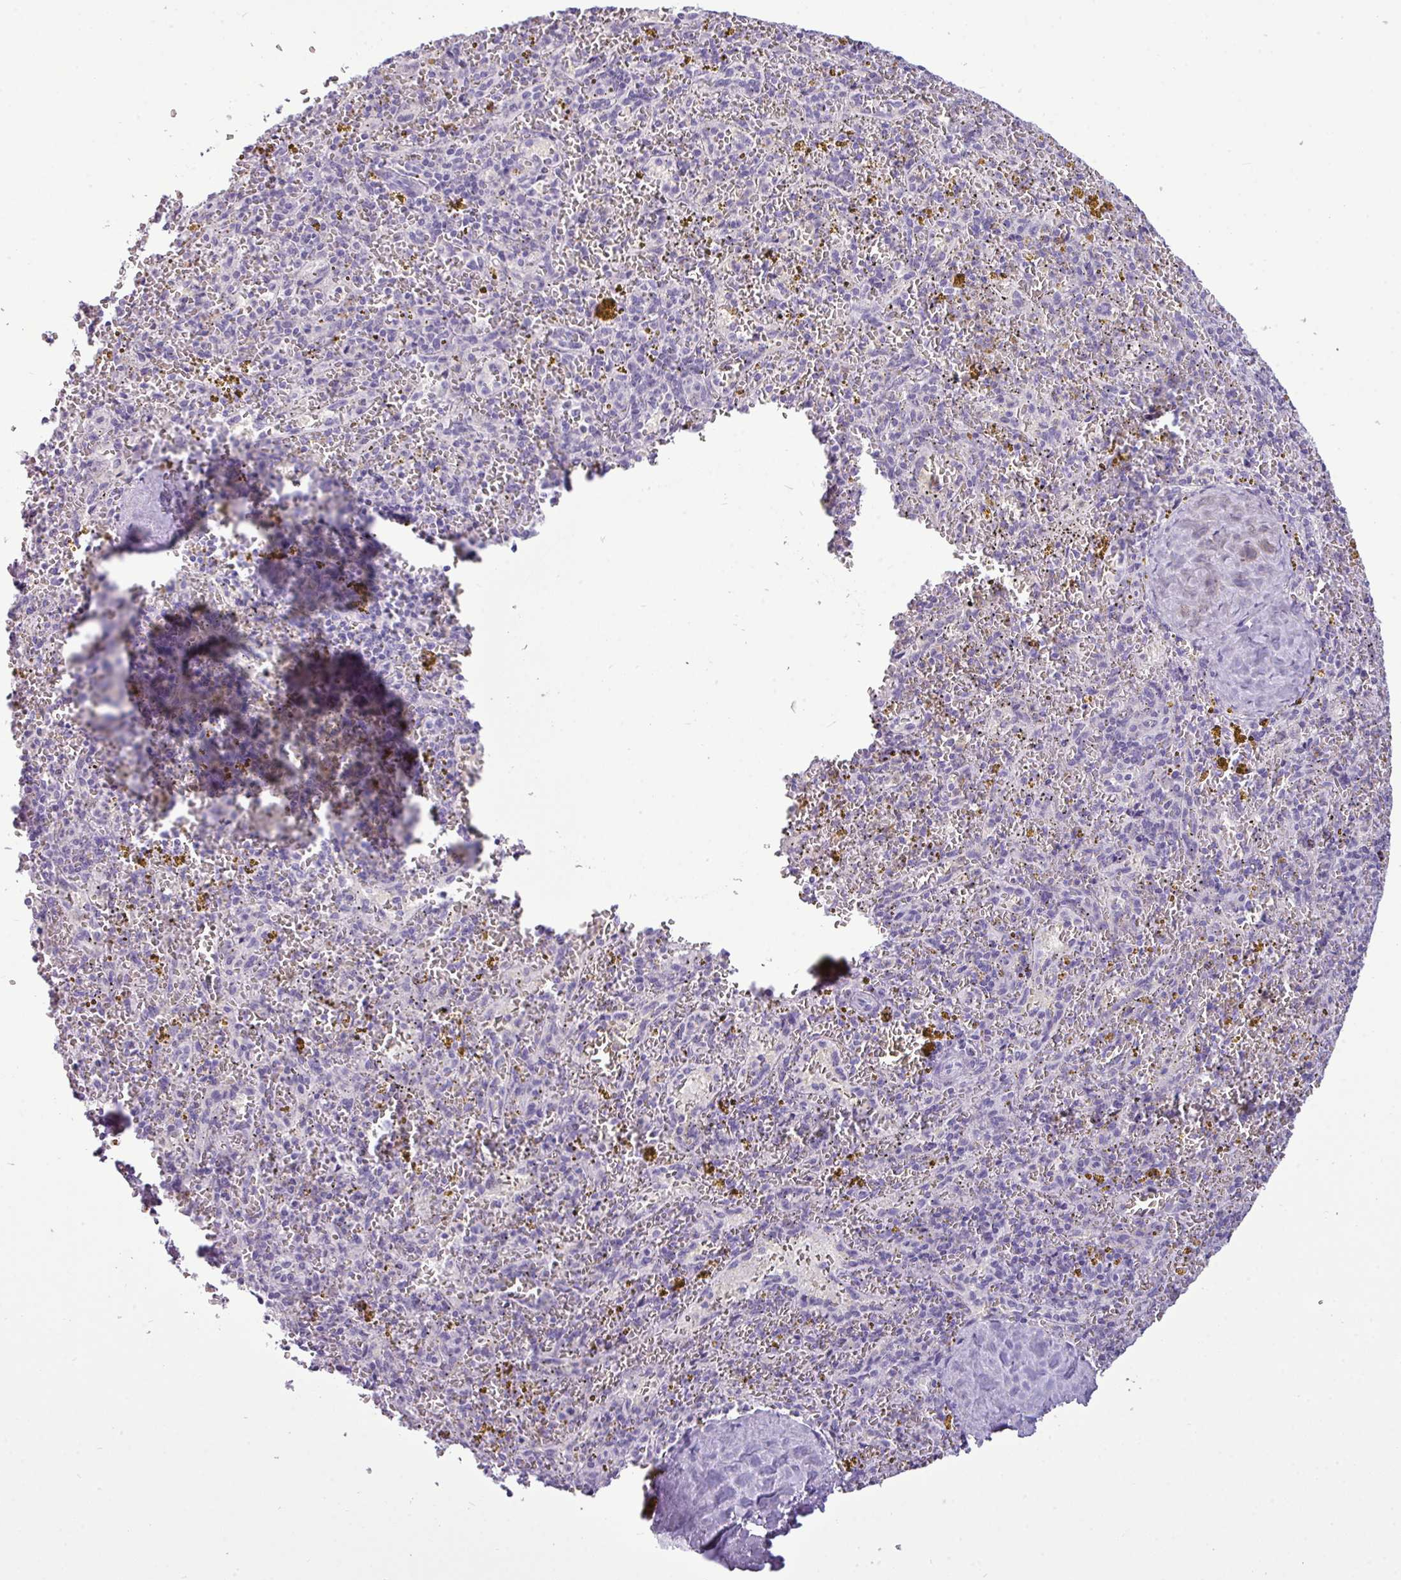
{"staining": {"intensity": "negative", "quantity": "none", "location": "none"}, "tissue": "spleen", "cell_type": "Cells in red pulp", "image_type": "normal", "snomed": [{"axis": "morphology", "description": "Normal tissue, NOS"}, {"axis": "topography", "description": "Spleen"}], "caption": "The histopathology image shows no staining of cells in red pulp in unremarkable spleen.", "gene": "TMEM91", "patient": {"sex": "male", "age": 57}}